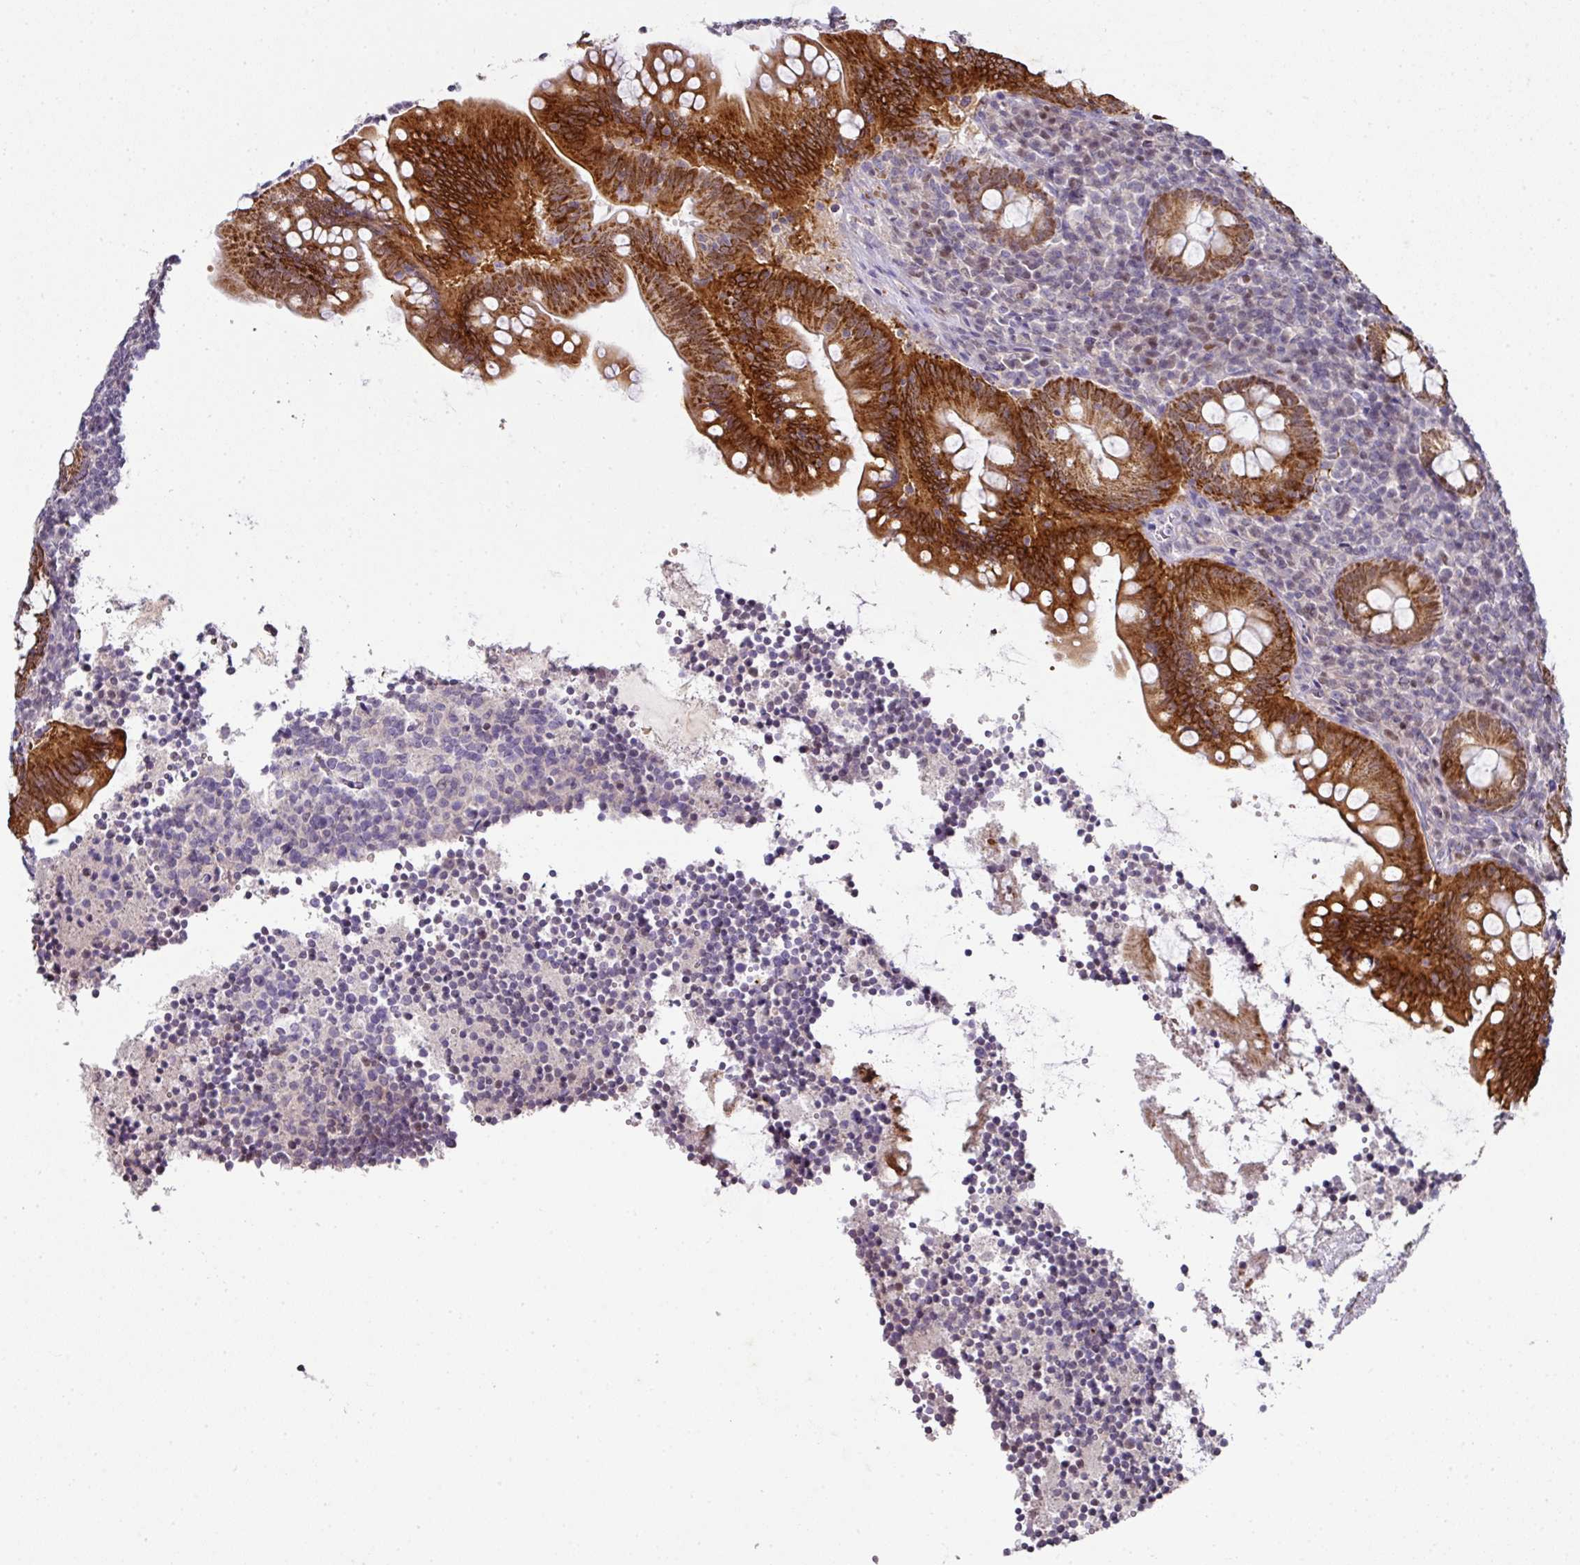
{"staining": {"intensity": "strong", "quantity": ">75%", "location": "cytoplasmic/membranous"}, "tissue": "appendix", "cell_type": "Glandular cells", "image_type": "normal", "snomed": [{"axis": "morphology", "description": "Normal tissue, NOS"}, {"axis": "topography", "description": "Appendix"}], "caption": "A brown stain labels strong cytoplasmic/membranous expression of a protein in glandular cells of unremarkable appendix. The staining was performed using DAB (3,3'-diaminobenzidine) to visualize the protein expression in brown, while the nuclei were stained in blue with hematoxylin (Magnification: 20x).", "gene": "ANKRD18A", "patient": {"sex": "female", "age": 33}}